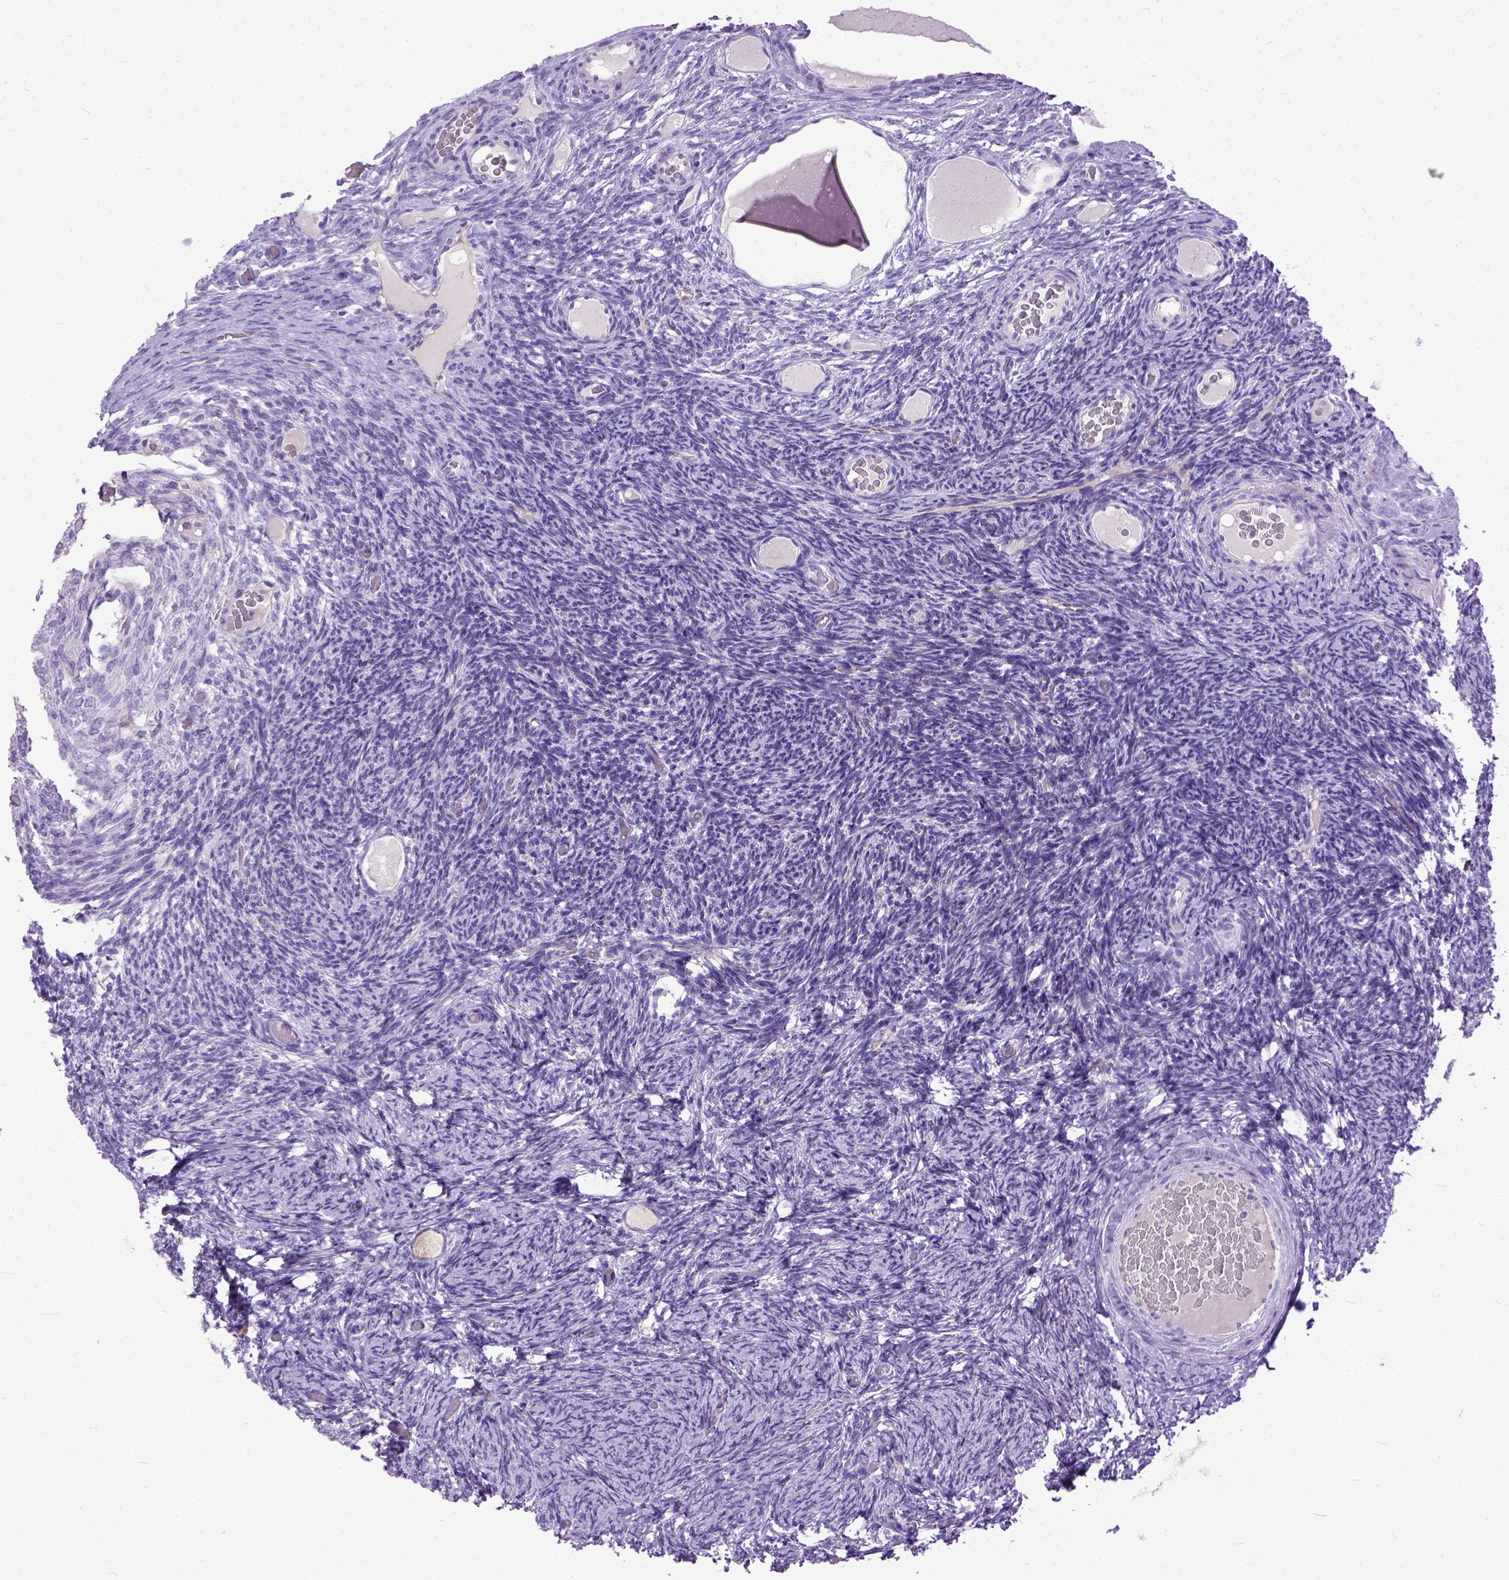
{"staining": {"intensity": "negative", "quantity": "none", "location": "none"}, "tissue": "ovary", "cell_type": "Ovarian stroma cells", "image_type": "normal", "snomed": [{"axis": "morphology", "description": "Normal tissue, NOS"}, {"axis": "topography", "description": "Ovary"}], "caption": "Ovary stained for a protein using immunohistochemistry (IHC) reveals no expression ovarian stroma cells.", "gene": "PPL", "patient": {"sex": "female", "age": 34}}